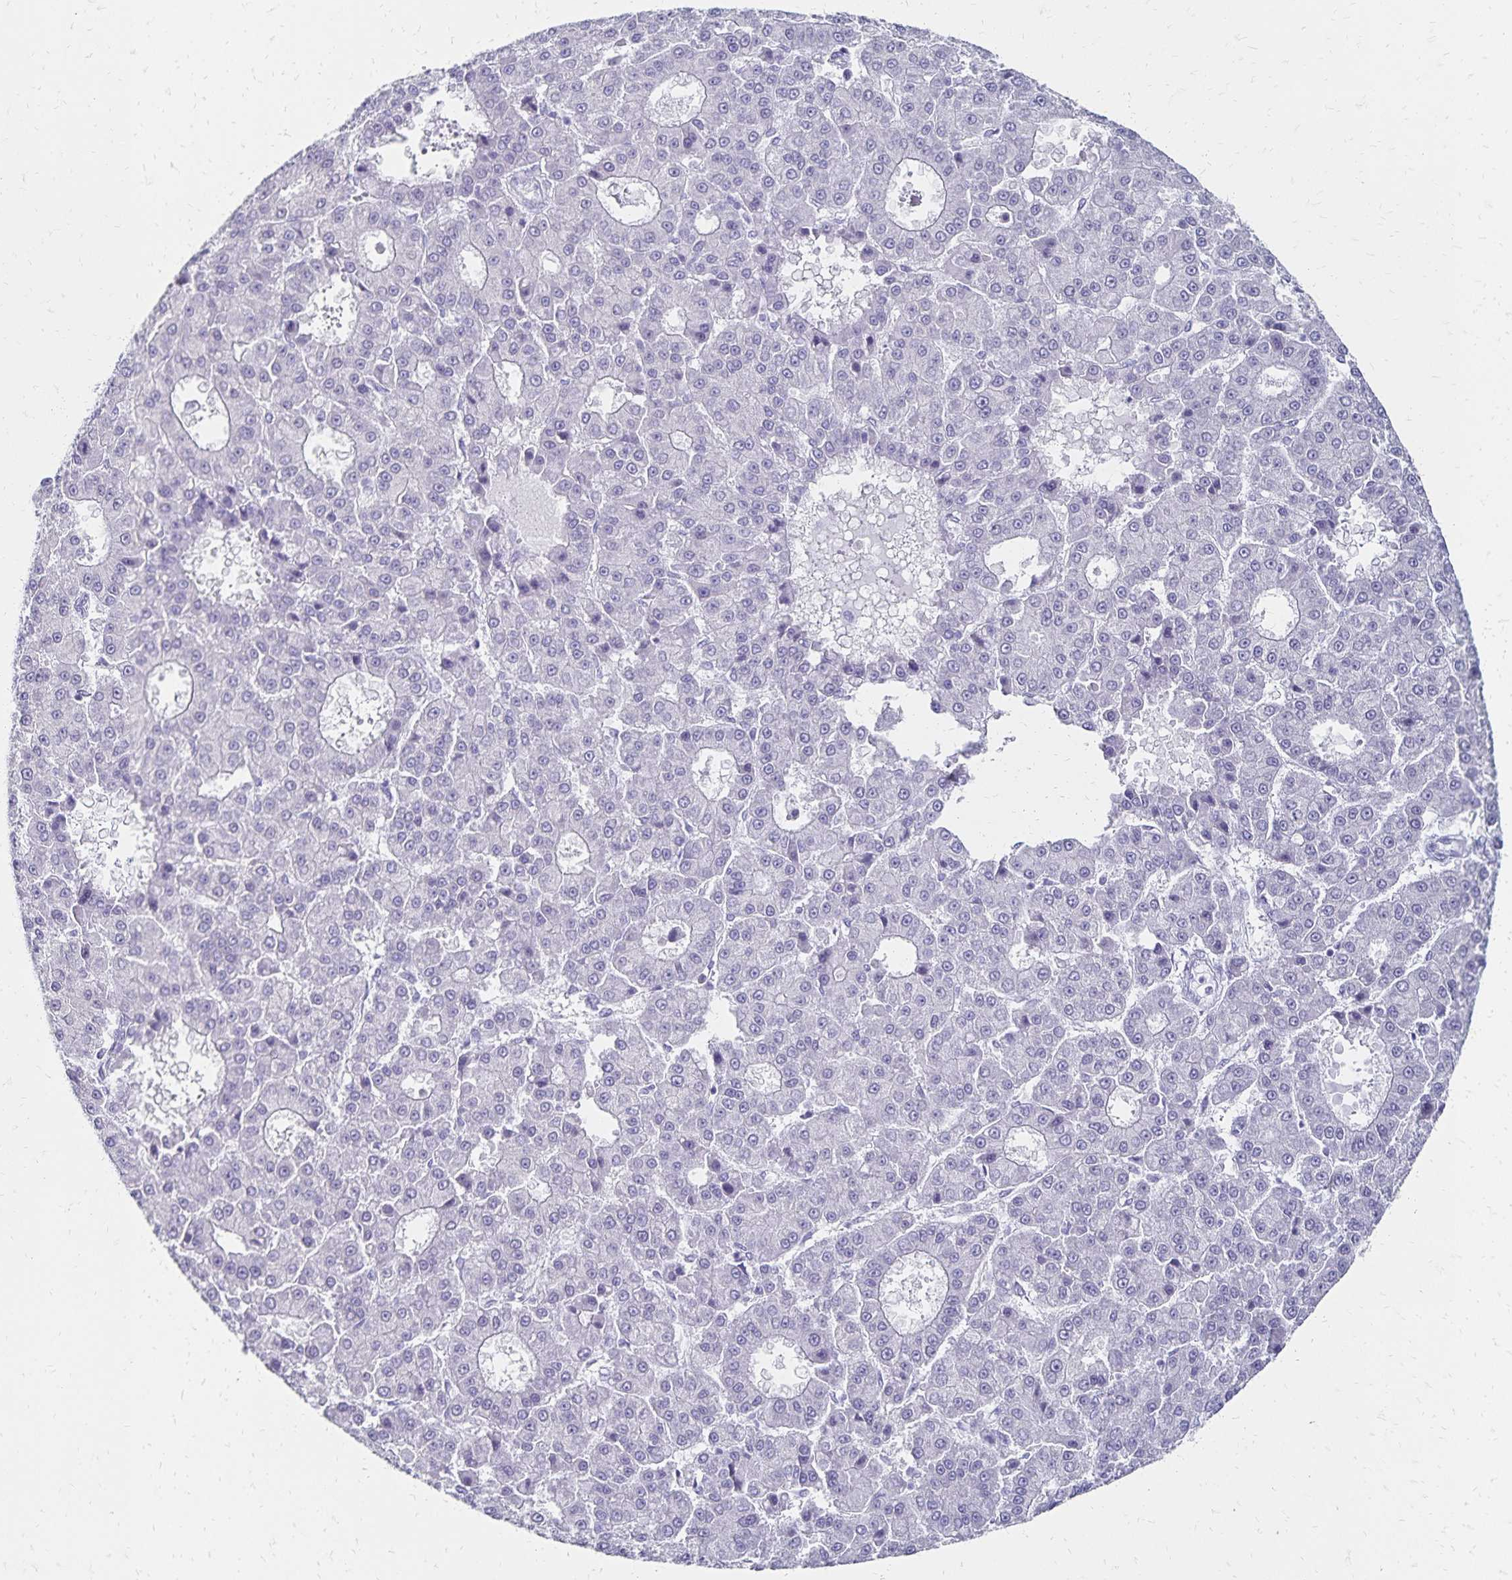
{"staining": {"intensity": "negative", "quantity": "none", "location": "none"}, "tissue": "liver cancer", "cell_type": "Tumor cells", "image_type": "cancer", "snomed": [{"axis": "morphology", "description": "Carcinoma, Hepatocellular, NOS"}, {"axis": "topography", "description": "Liver"}], "caption": "IHC of human liver cancer (hepatocellular carcinoma) shows no expression in tumor cells.", "gene": "GIP", "patient": {"sex": "male", "age": 70}}